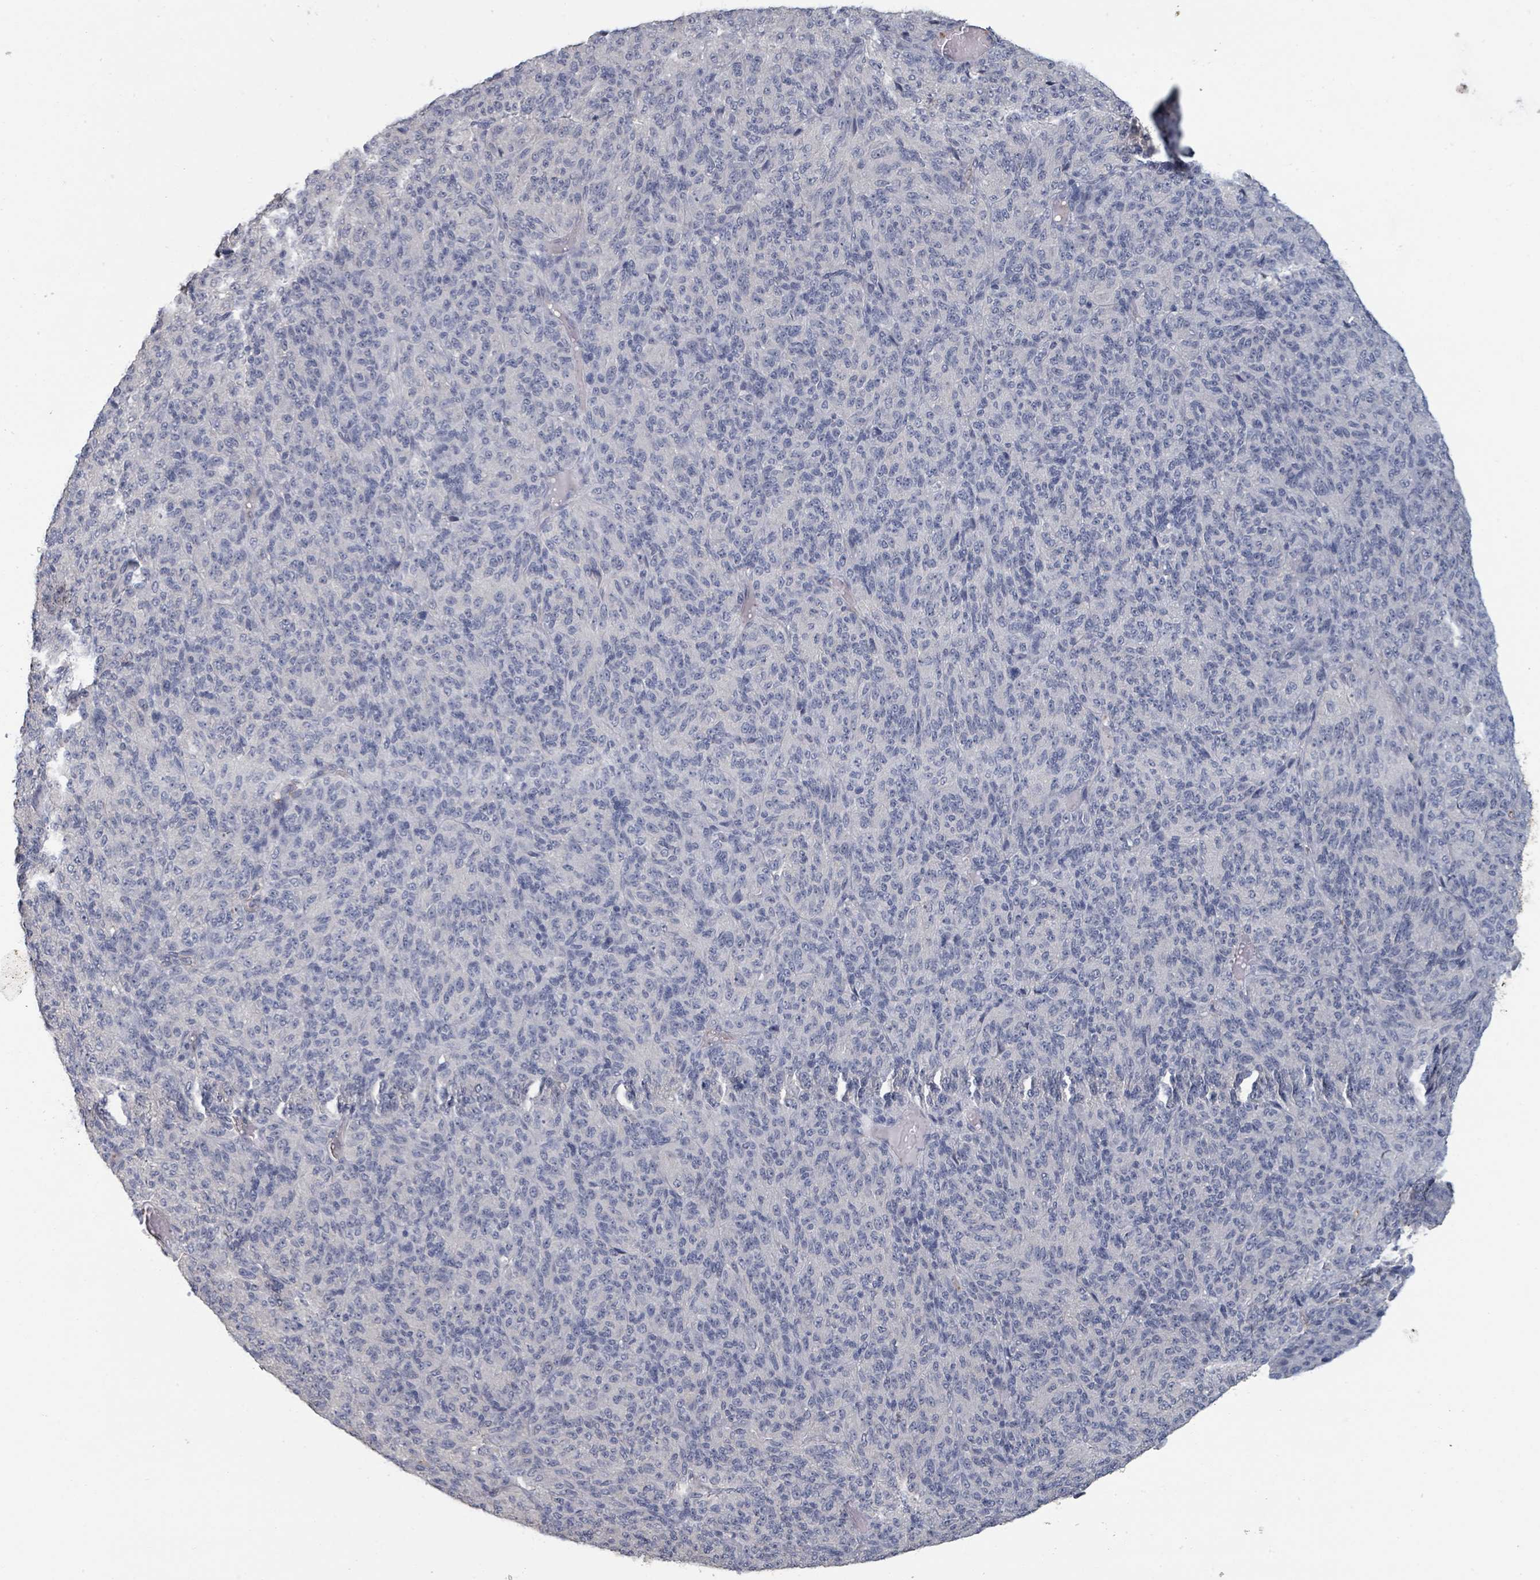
{"staining": {"intensity": "negative", "quantity": "none", "location": "none"}, "tissue": "melanoma", "cell_type": "Tumor cells", "image_type": "cancer", "snomed": [{"axis": "morphology", "description": "Malignant melanoma, Metastatic site"}, {"axis": "topography", "description": "Brain"}], "caption": "A high-resolution histopathology image shows IHC staining of malignant melanoma (metastatic site), which demonstrates no significant expression in tumor cells.", "gene": "PLAUR", "patient": {"sex": "female", "age": 56}}